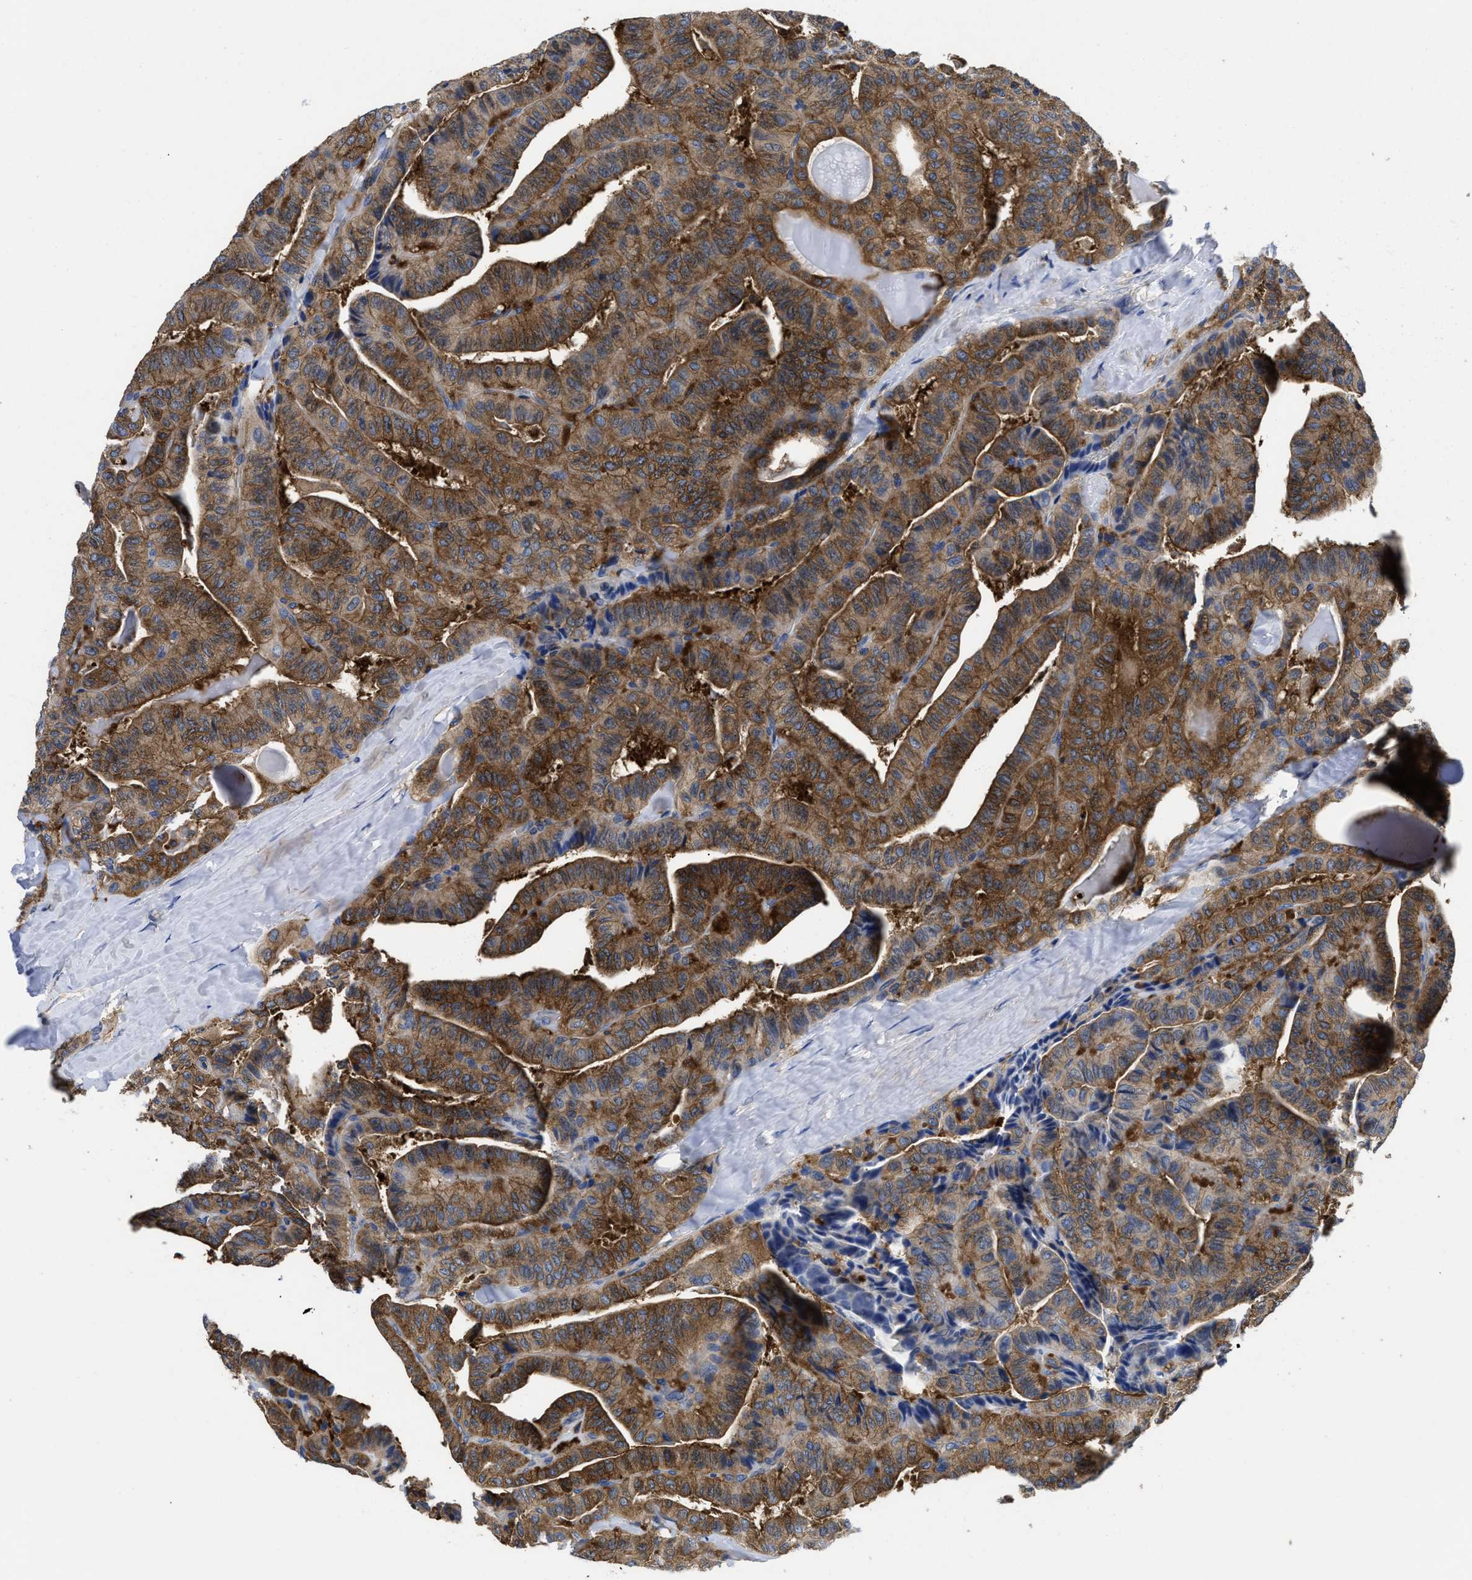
{"staining": {"intensity": "moderate", "quantity": ">75%", "location": "cytoplasmic/membranous"}, "tissue": "thyroid cancer", "cell_type": "Tumor cells", "image_type": "cancer", "snomed": [{"axis": "morphology", "description": "Papillary adenocarcinoma, NOS"}, {"axis": "topography", "description": "Thyroid gland"}], "caption": "IHC image of neoplastic tissue: human papillary adenocarcinoma (thyroid) stained using IHC exhibits medium levels of moderate protein expression localized specifically in the cytoplasmic/membranous of tumor cells, appearing as a cytoplasmic/membranous brown color.", "gene": "YARS1", "patient": {"sex": "male", "age": 77}}